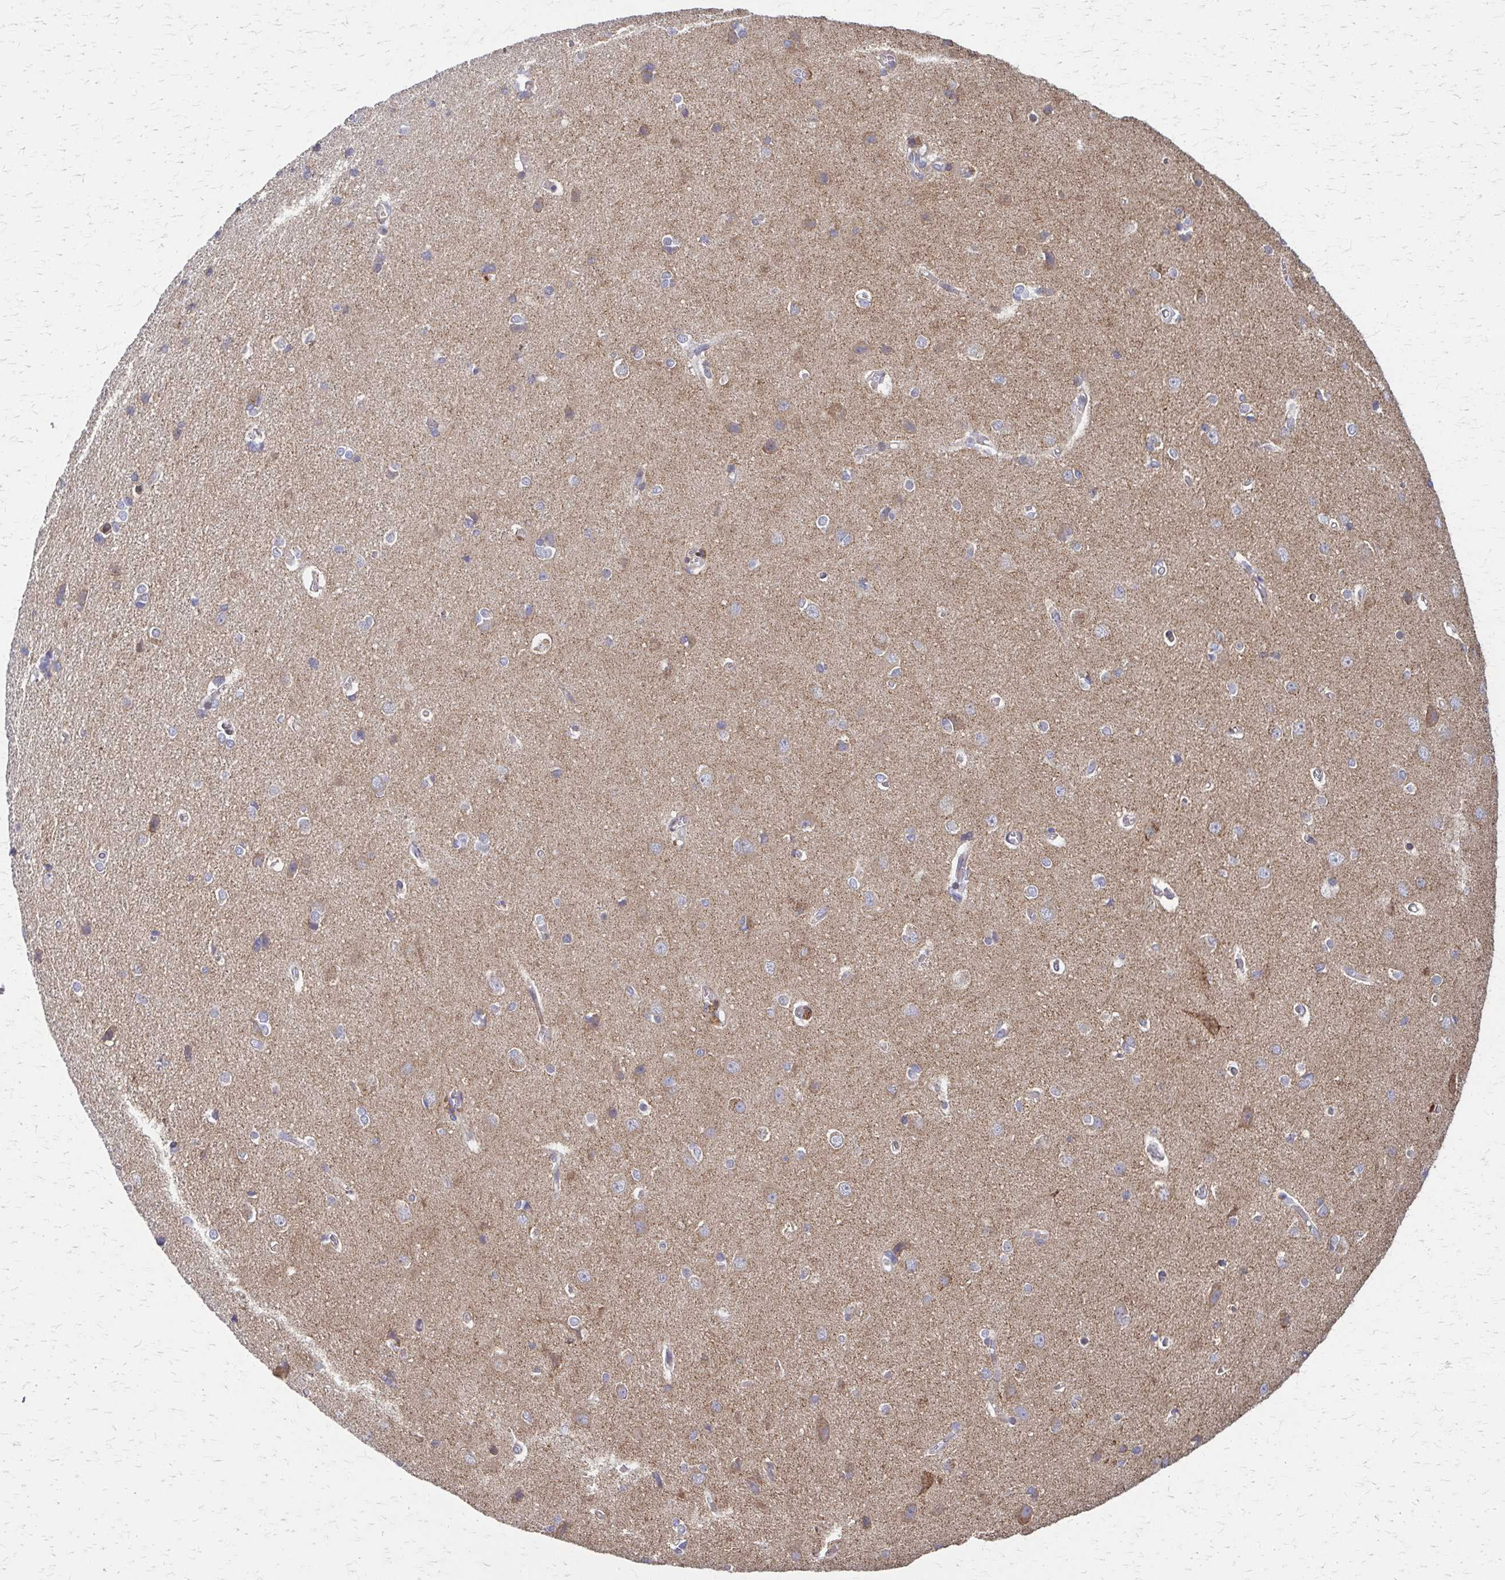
{"staining": {"intensity": "negative", "quantity": "none", "location": "none"}, "tissue": "cerebral cortex", "cell_type": "Endothelial cells", "image_type": "normal", "snomed": [{"axis": "morphology", "description": "Normal tissue, NOS"}, {"axis": "topography", "description": "Cerebral cortex"}], "caption": "Protein analysis of normal cerebral cortex displays no significant positivity in endothelial cells.", "gene": "EEF2", "patient": {"sex": "male", "age": 37}}